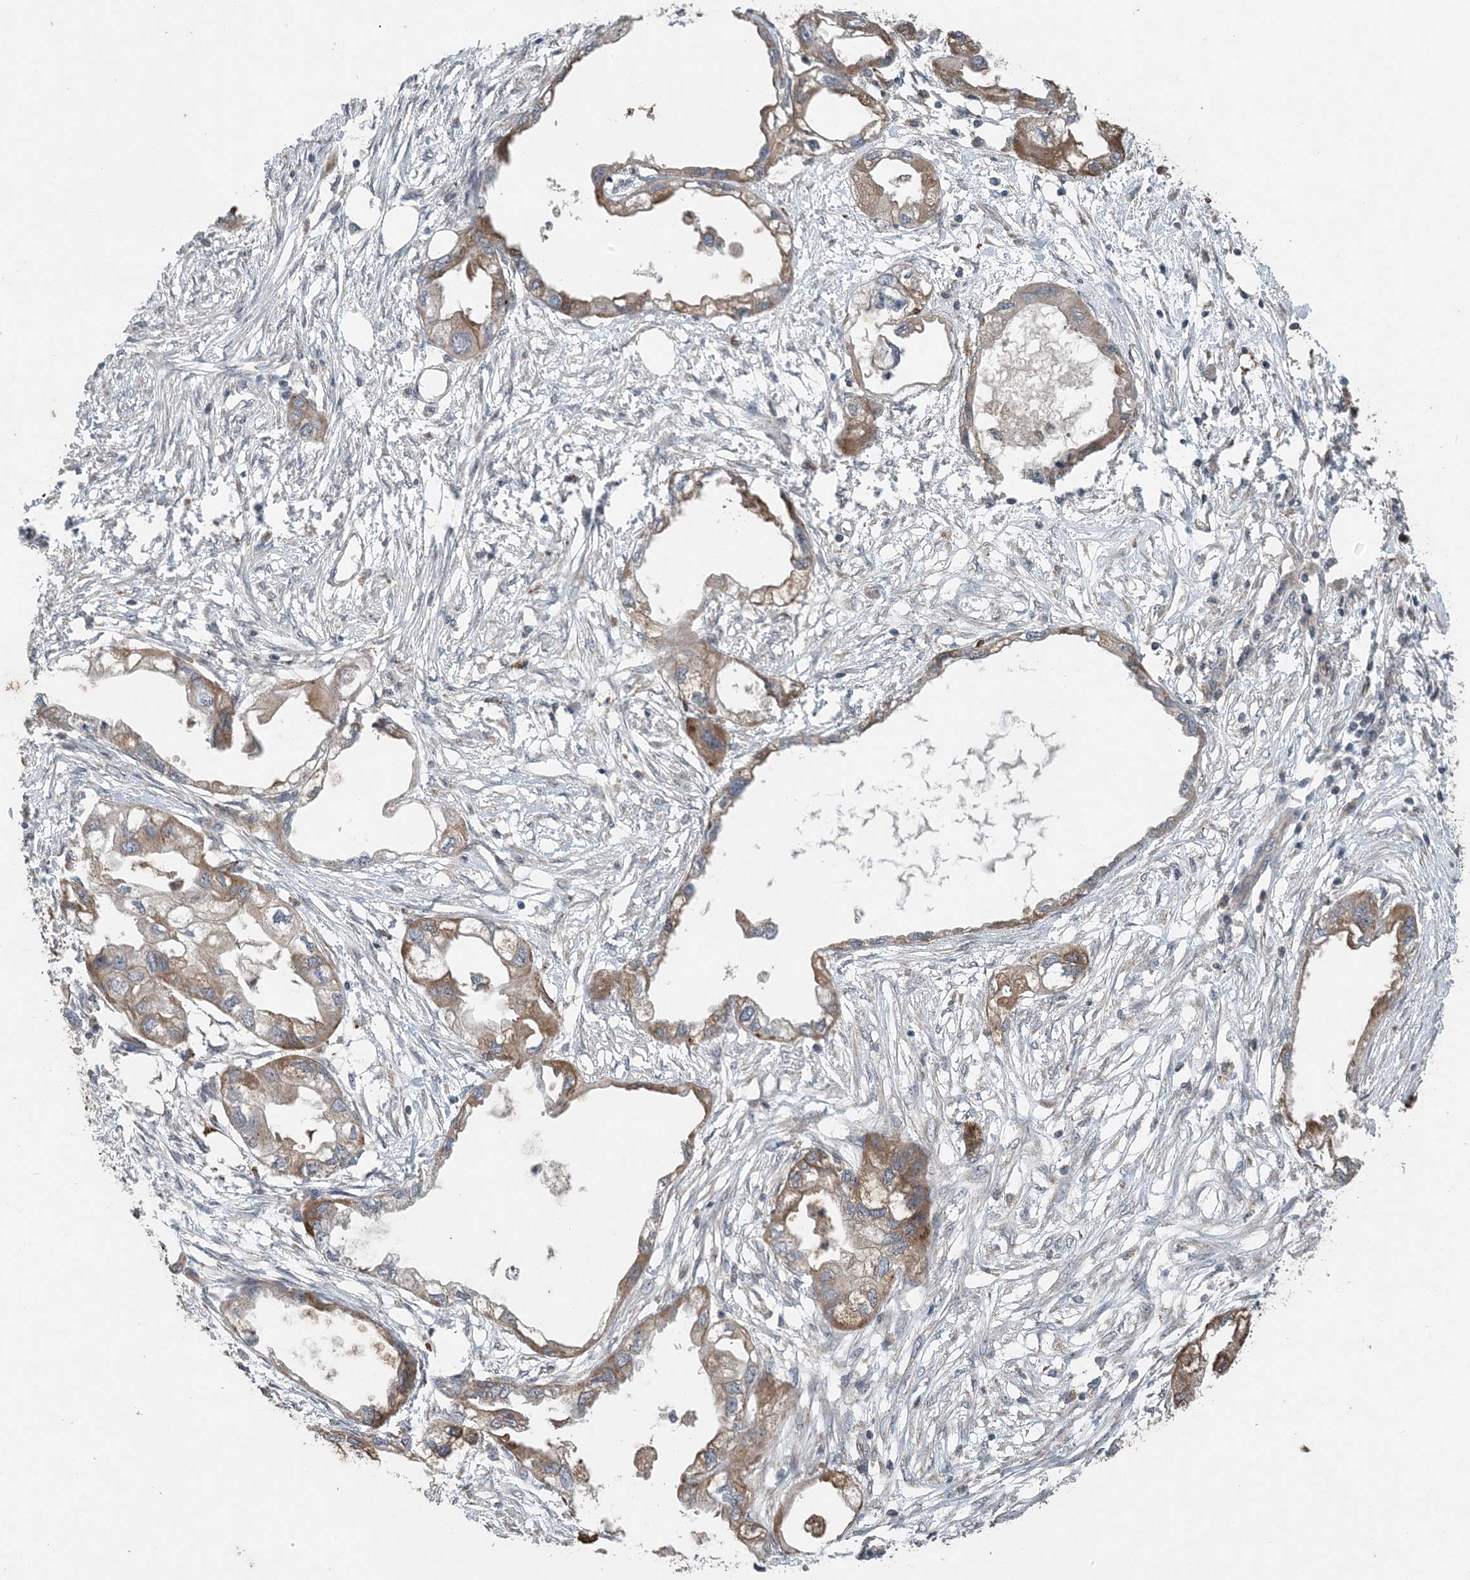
{"staining": {"intensity": "weak", "quantity": "25%-75%", "location": "cytoplasmic/membranous"}, "tissue": "endometrial cancer", "cell_type": "Tumor cells", "image_type": "cancer", "snomed": [{"axis": "morphology", "description": "Adenocarcinoma, NOS"}, {"axis": "morphology", "description": "Adenocarcinoma, metastatic, NOS"}, {"axis": "topography", "description": "Adipose tissue"}, {"axis": "topography", "description": "Endometrium"}], "caption": "An image showing weak cytoplasmic/membranous staining in approximately 25%-75% of tumor cells in endometrial adenocarcinoma, as visualized by brown immunohistochemical staining.", "gene": "MYO9B", "patient": {"sex": "female", "age": 67}}